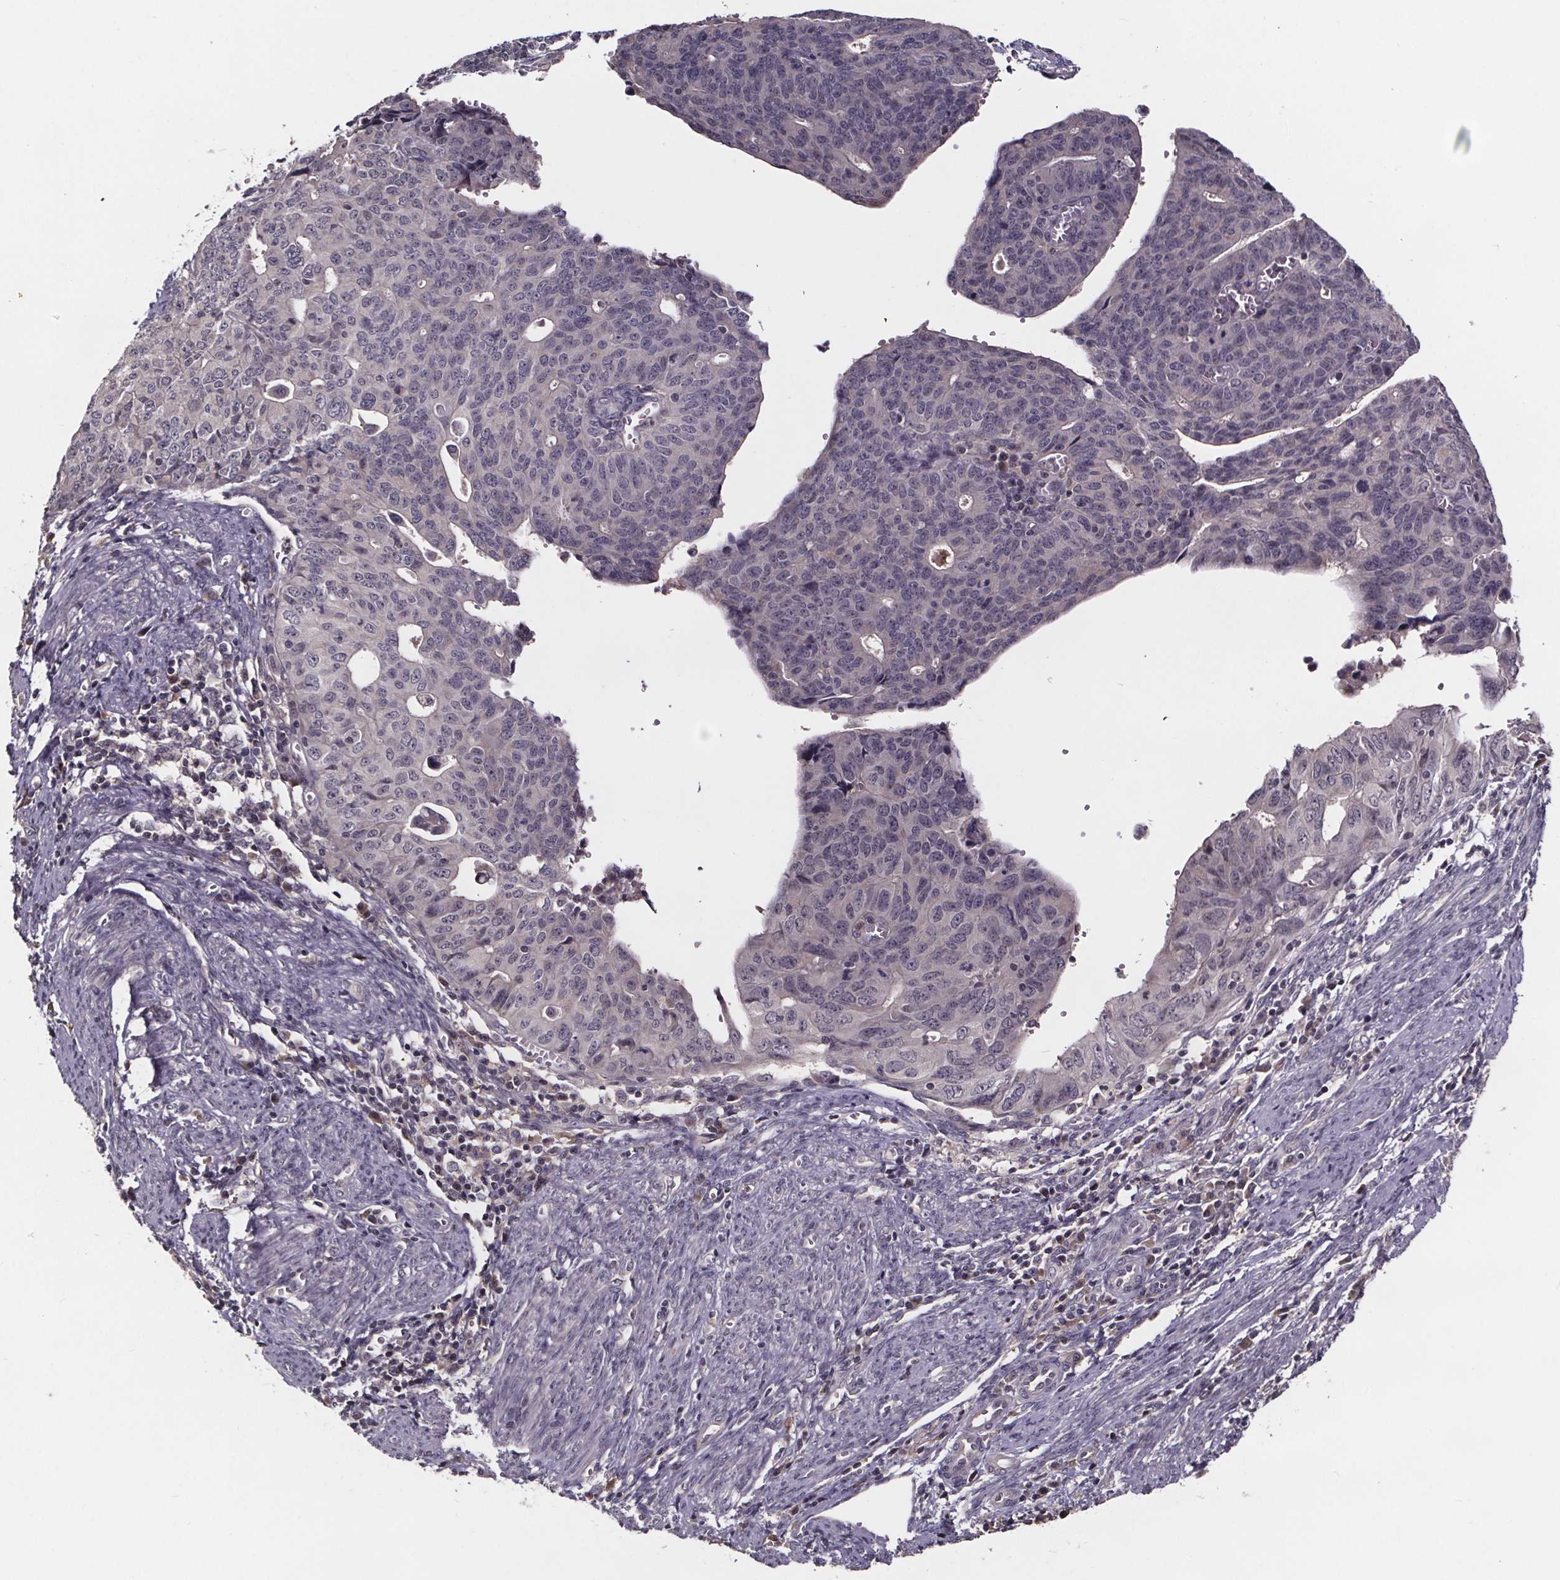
{"staining": {"intensity": "negative", "quantity": "none", "location": "none"}, "tissue": "endometrial cancer", "cell_type": "Tumor cells", "image_type": "cancer", "snomed": [{"axis": "morphology", "description": "Adenocarcinoma, NOS"}, {"axis": "topography", "description": "Endometrium"}], "caption": "There is no significant expression in tumor cells of endometrial cancer (adenocarcinoma).", "gene": "SMIM1", "patient": {"sex": "female", "age": 65}}